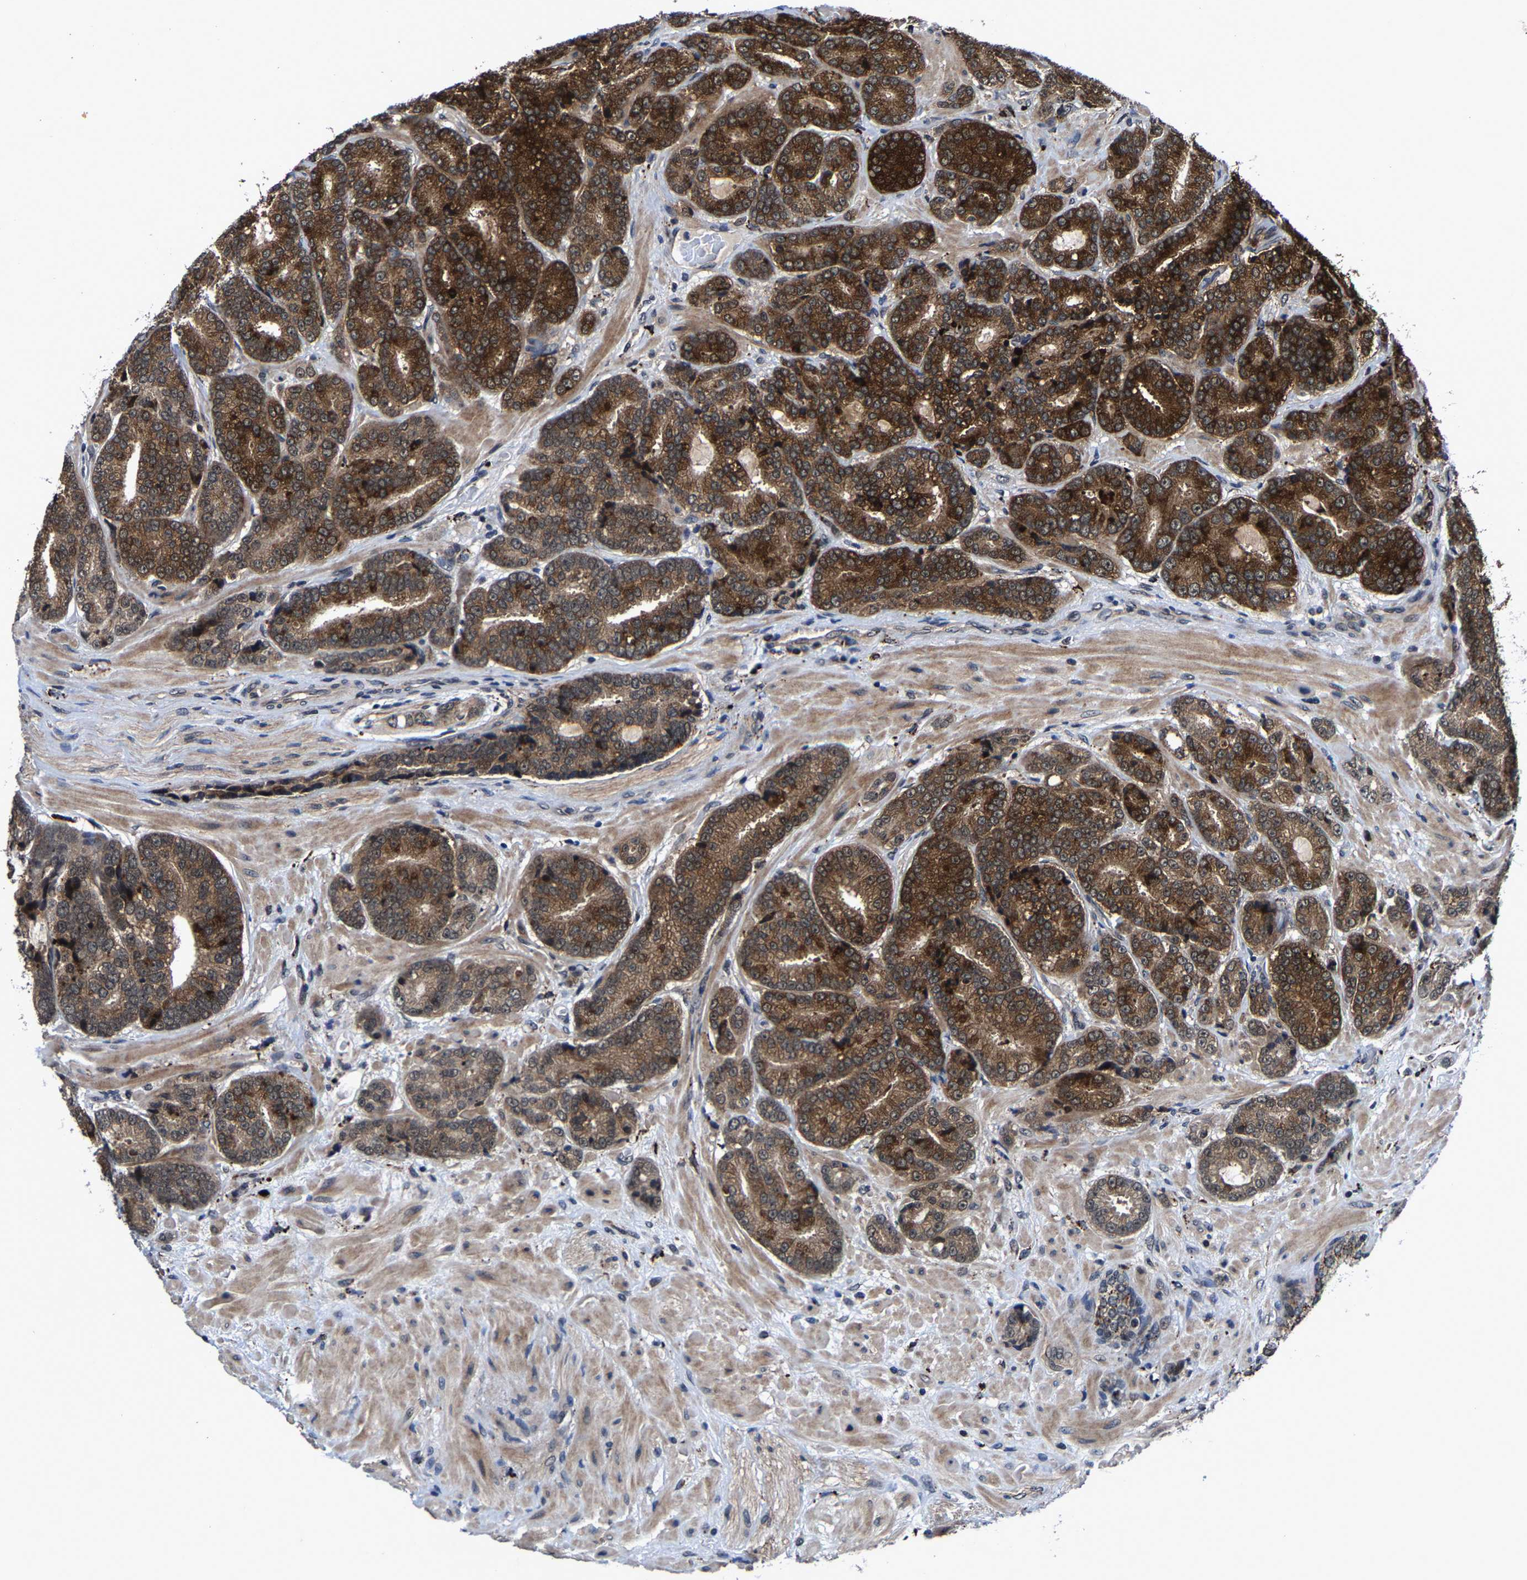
{"staining": {"intensity": "strong", "quantity": ">75%", "location": "cytoplasmic/membranous"}, "tissue": "prostate cancer", "cell_type": "Tumor cells", "image_type": "cancer", "snomed": [{"axis": "morphology", "description": "Adenocarcinoma, High grade"}, {"axis": "topography", "description": "Prostate"}], "caption": "Immunohistochemical staining of human prostate cancer (adenocarcinoma (high-grade)) reveals strong cytoplasmic/membranous protein positivity in about >75% of tumor cells. Nuclei are stained in blue.", "gene": "ZCCHC7", "patient": {"sex": "male", "age": 61}}